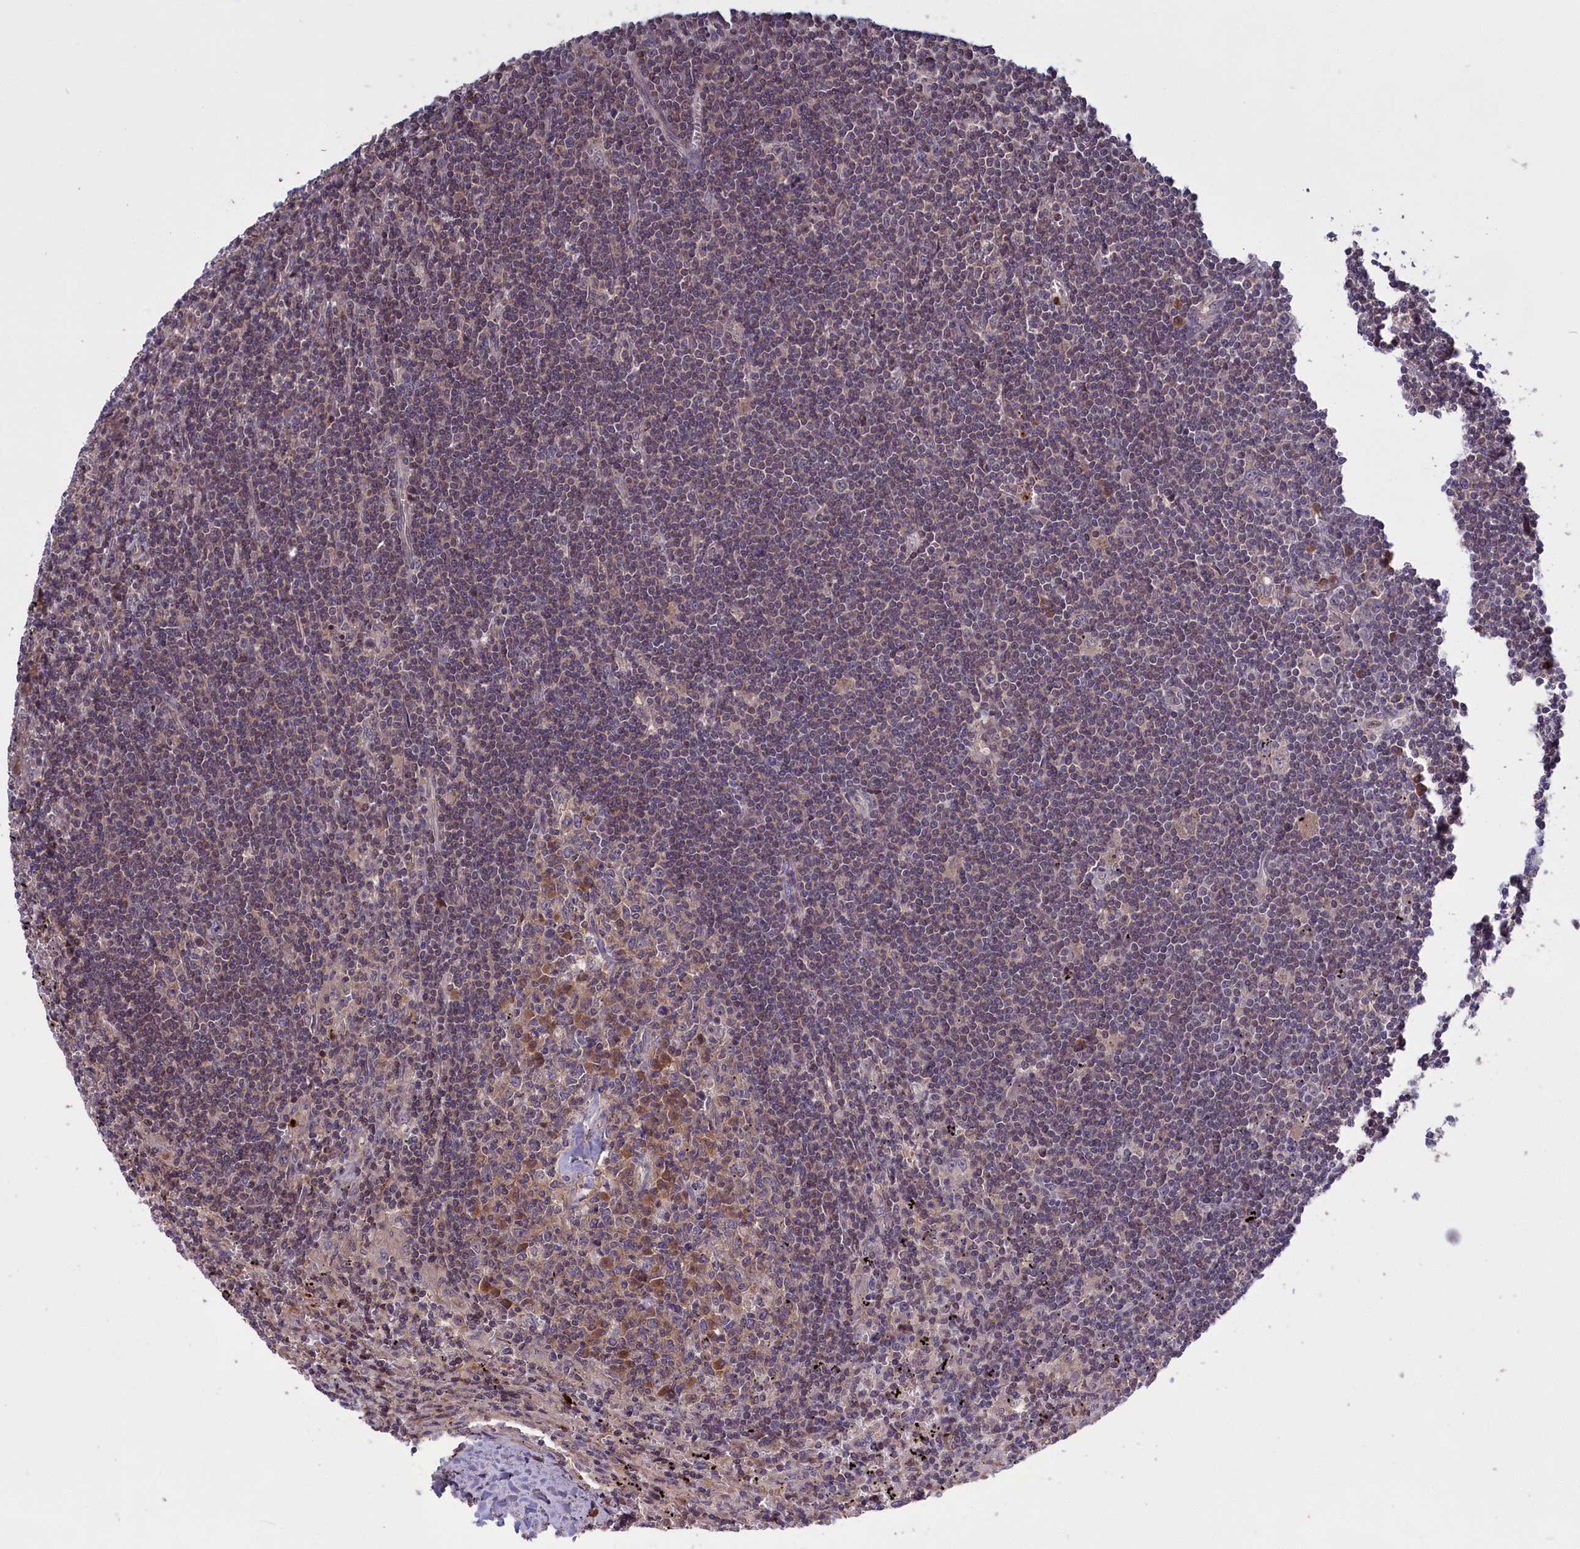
{"staining": {"intensity": "negative", "quantity": "none", "location": "none"}, "tissue": "lymphoma", "cell_type": "Tumor cells", "image_type": "cancer", "snomed": [{"axis": "morphology", "description": "Malignant lymphoma, non-Hodgkin's type, Low grade"}, {"axis": "topography", "description": "Spleen"}], "caption": "Immunohistochemistry (IHC) image of neoplastic tissue: malignant lymphoma, non-Hodgkin's type (low-grade) stained with DAB (3,3'-diaminobenzidine) exhibits no significant protein staining in tumor cells.", "gene": "DENND1B", "patient": {"sex": "male", "age": 76}}